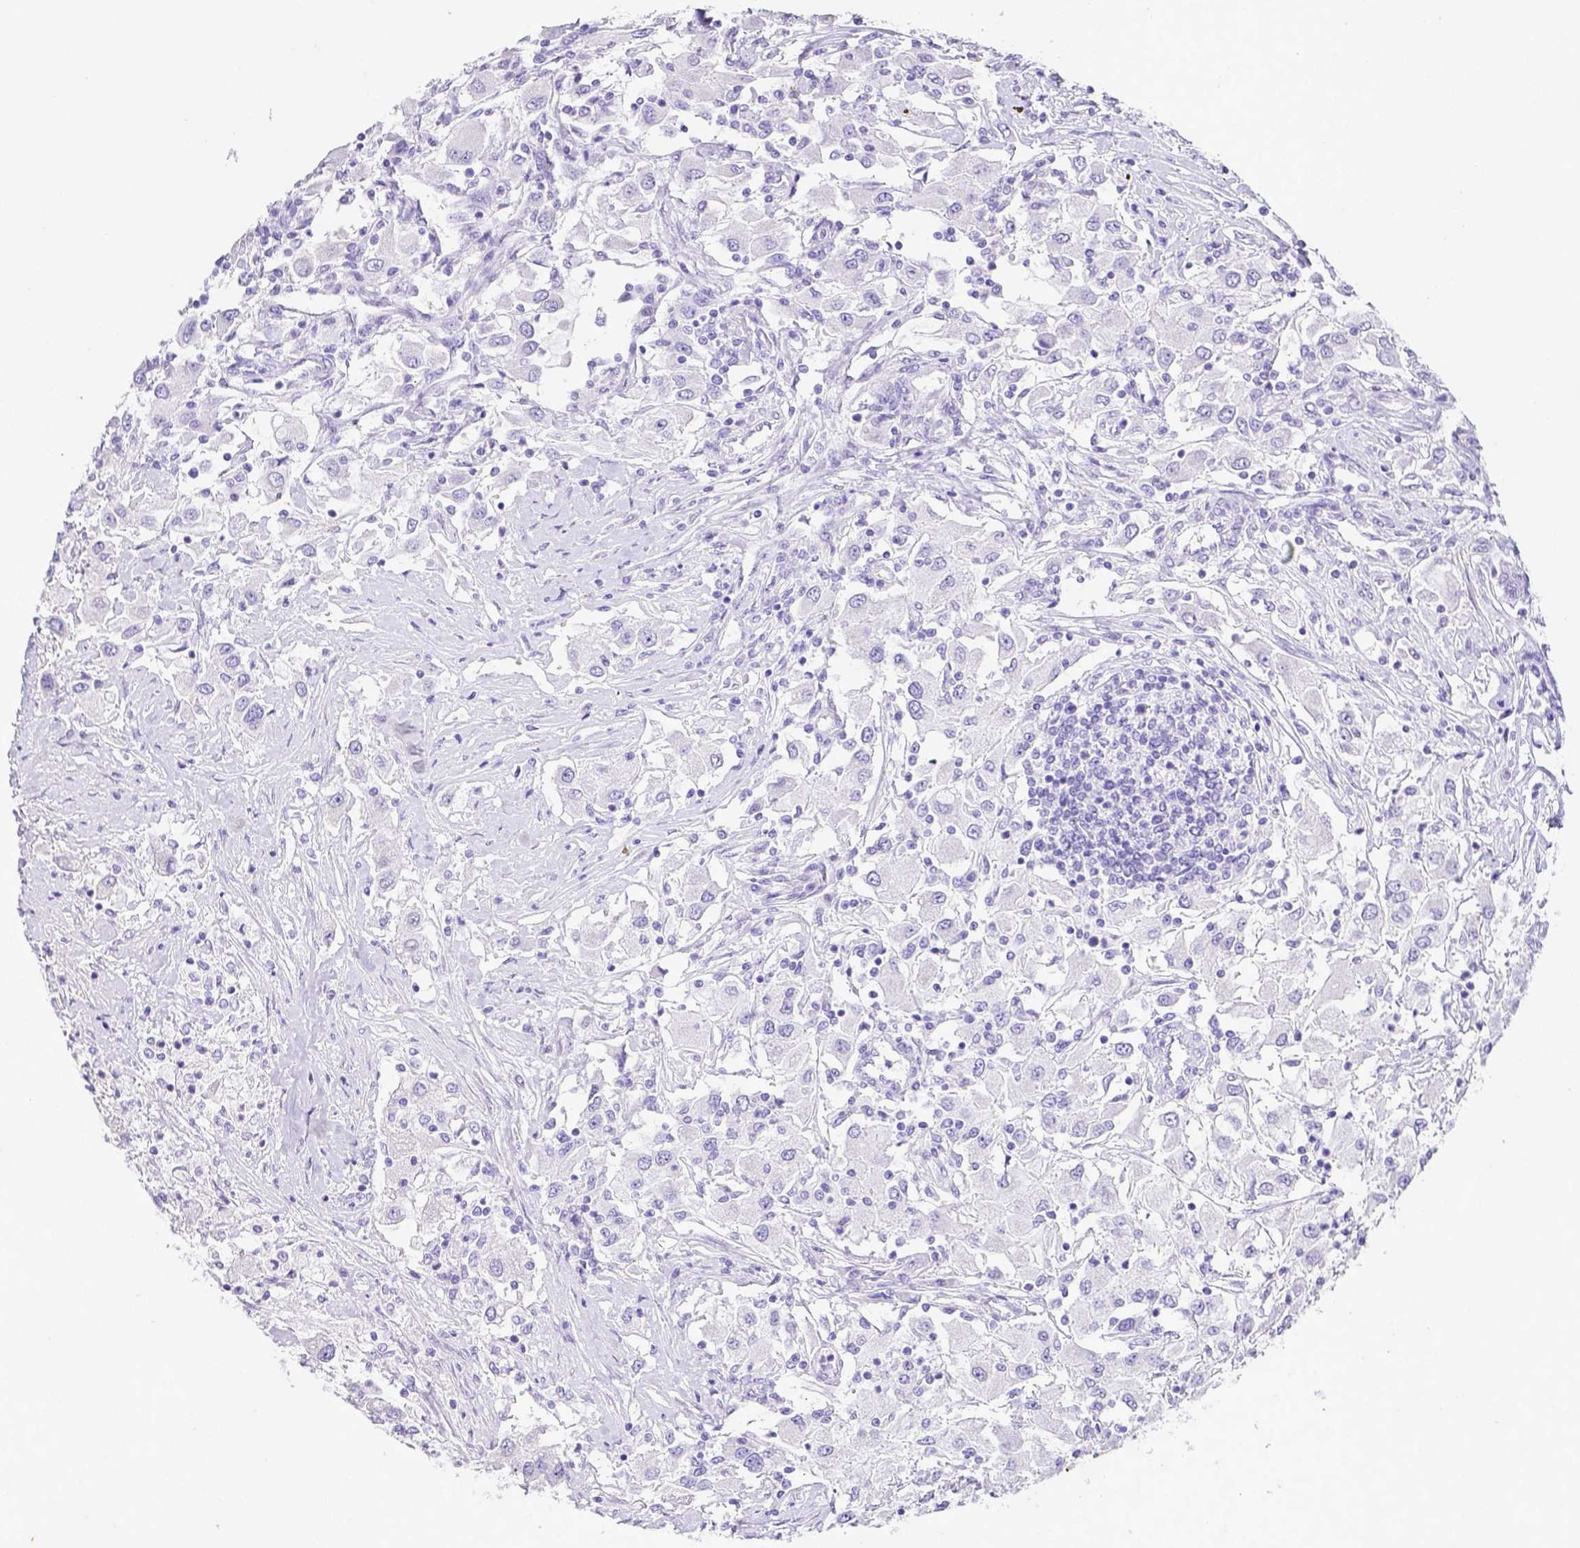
{"staining": {"intensity": "negative", "quantity": "none", "location": "none"}, "tissue": "renal cancer", "cell_type": "Tumor cells", "image_type": "cancer", "snomed": [{"axis": "morphology", "description": "Adenocarcinoma, NOS"}, {"axis": "topography", "description": "Kidney"}], "caption": "The image demonstrates no staining of tumor cells in renal cancer.", "gene": "ARHGAP36", "patient": {"sex": "female", "age": 67}}